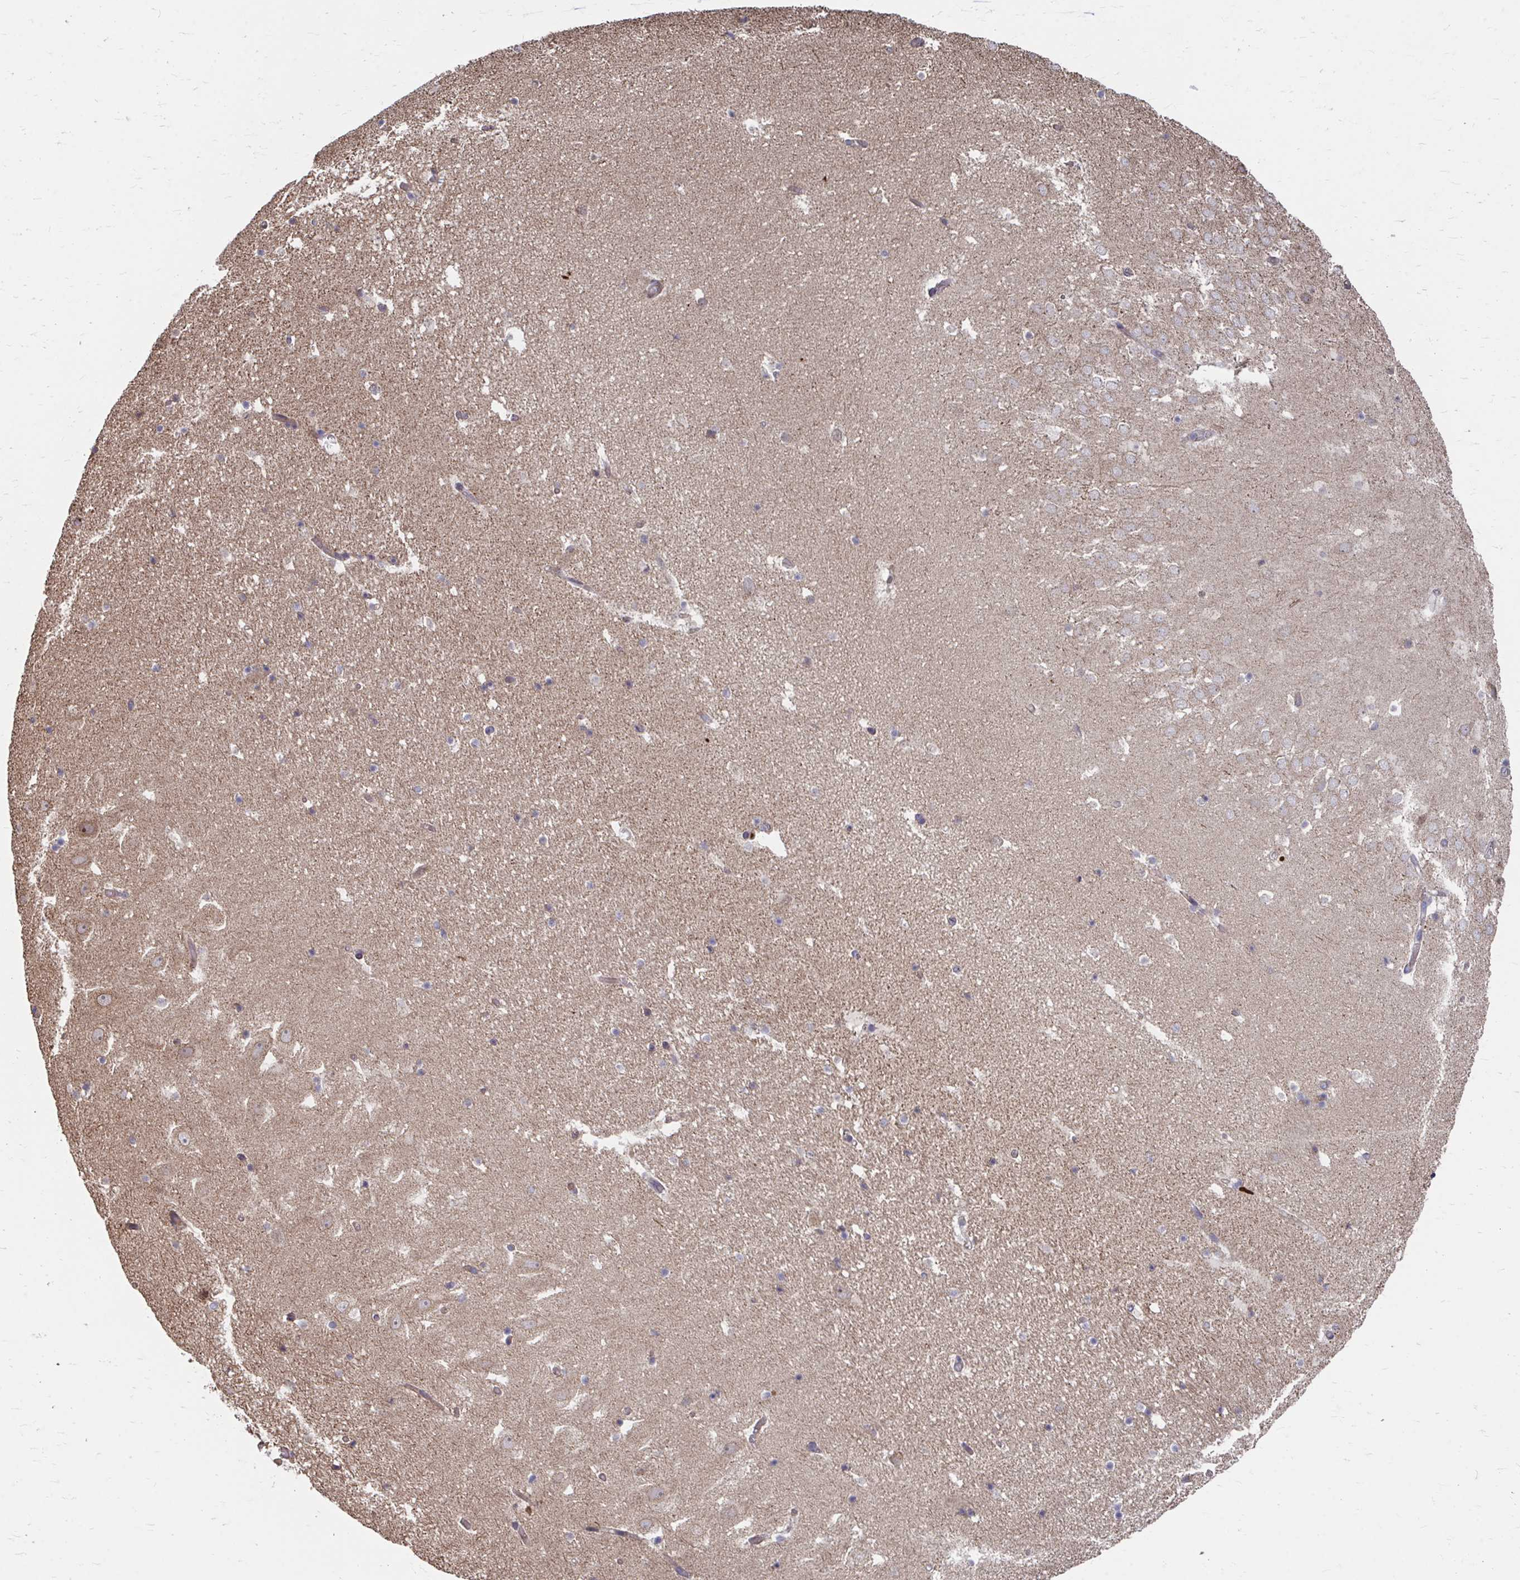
{"staining": {"intensity": "negative", "quantity": "none", "location": "none"}, "tissue": "hippocampus", "cell_type": "Glial cells", "image_type": "normal", "snomed": [{"axis": "morphology", "description": "Normal tissue, NOS"}, {"axis": "topography", "description": "Hippocampus"}], "caption": "A high-resolution histopathology image shows immunohistochemistry (IHC) staining of benign hippocampus, which demonstrates no significant expression in glial cells.", "gene": "FAM89A", "patient": {"sex": "female", "age": 42}}